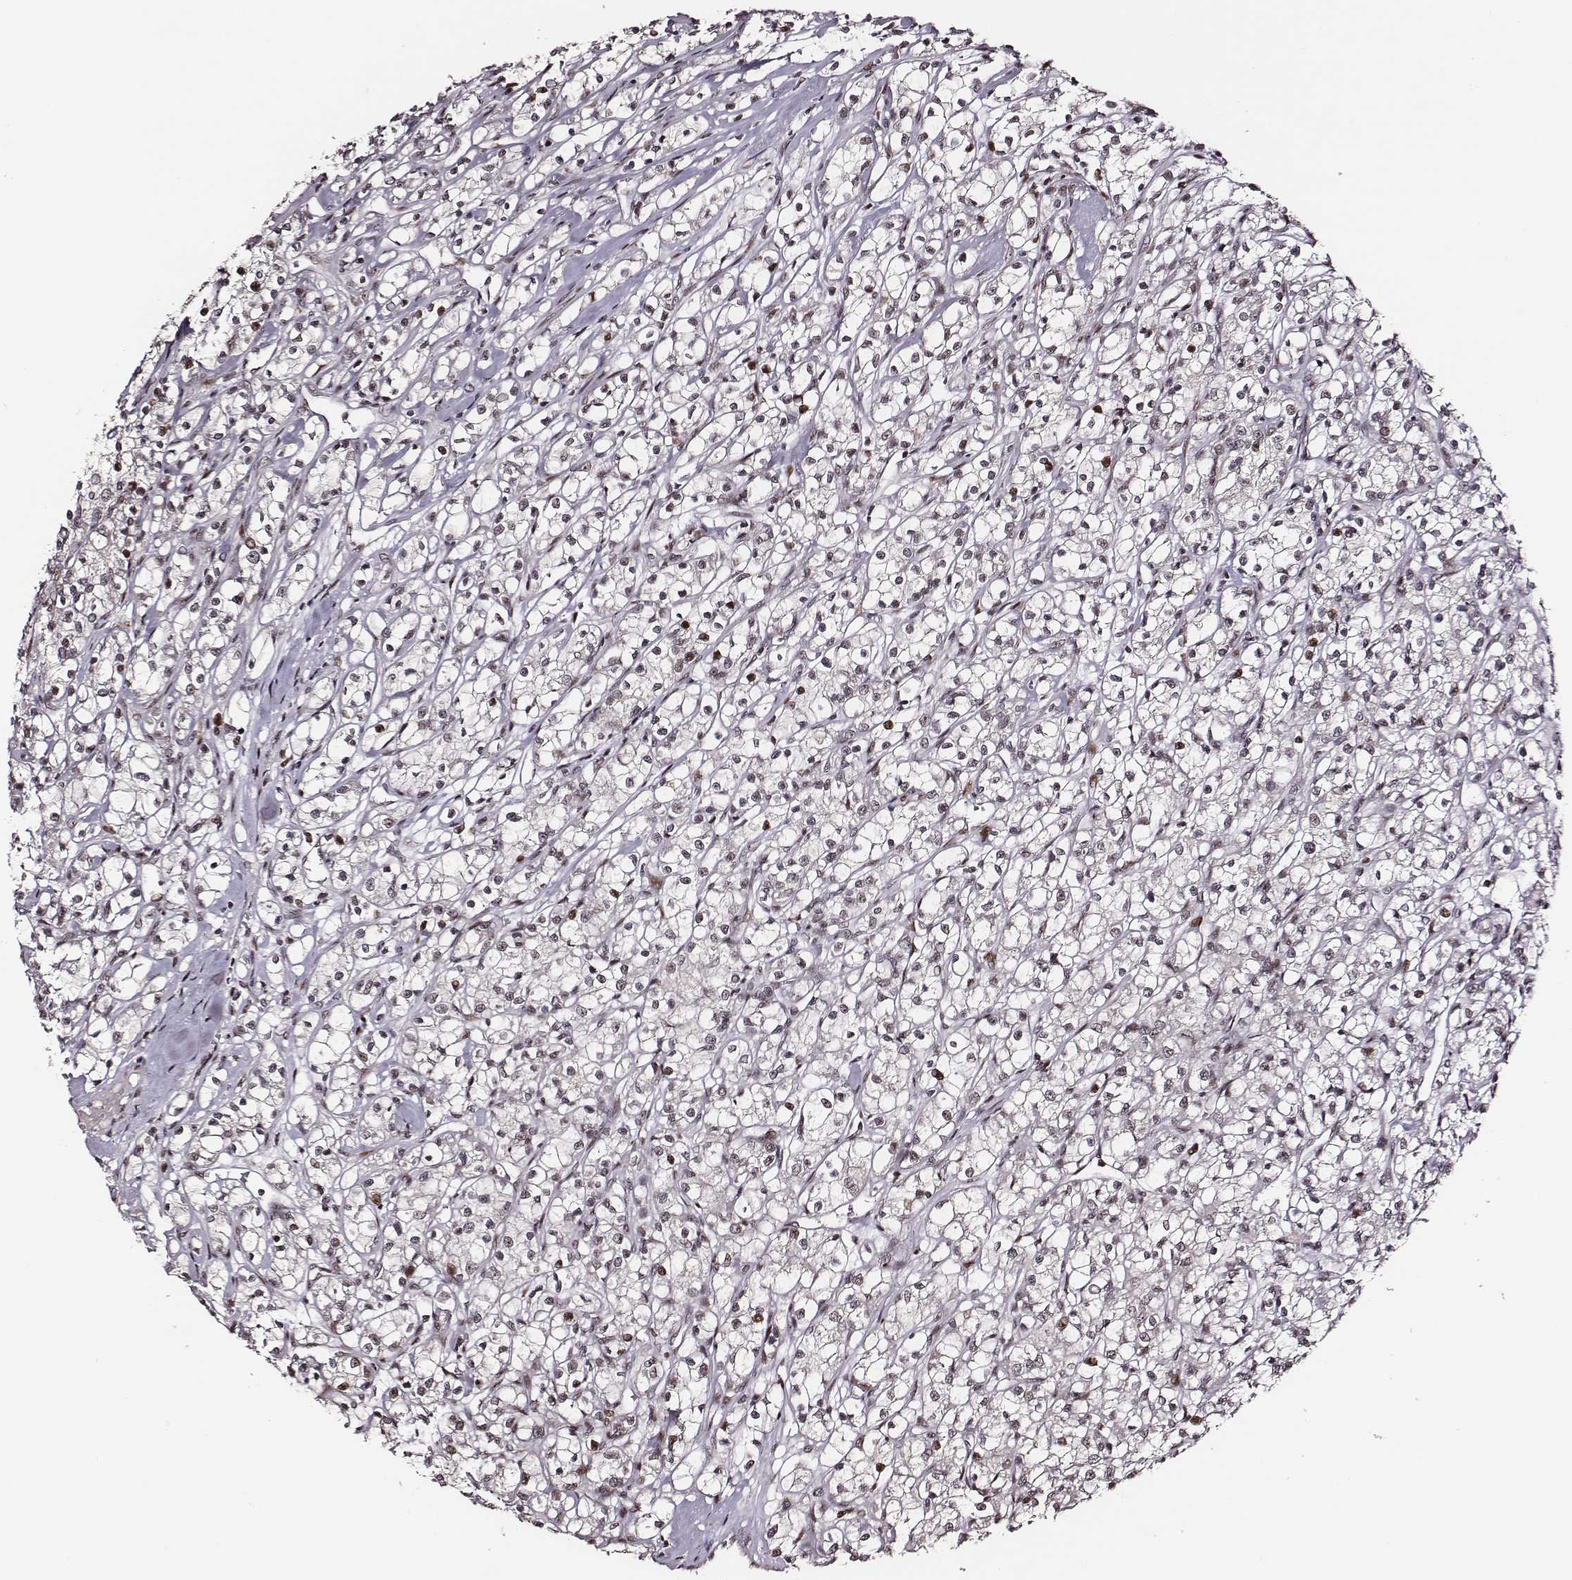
{"staining": {"intensity": "moderate", "quantity": ">75%", "location": "nuclear"}, "tissue": "renal cancer", "cell_type": "Tumor cells", "image_type": "cancer", "snomed": [{"axis": "morphology", "description": "Adenocarcinoma, NOS"}, {"axis": "topography", "description": "Kidney"}], "caption": "This photomicrograph reveals renal cancer stained with IHC to label a protein in brown. The nuclear of tumor cells show moderate positivity for the protein. Nuclei are counter-stained blue.", "gene": "PPARA", "patient": {"sex": "female", "age": 59}}